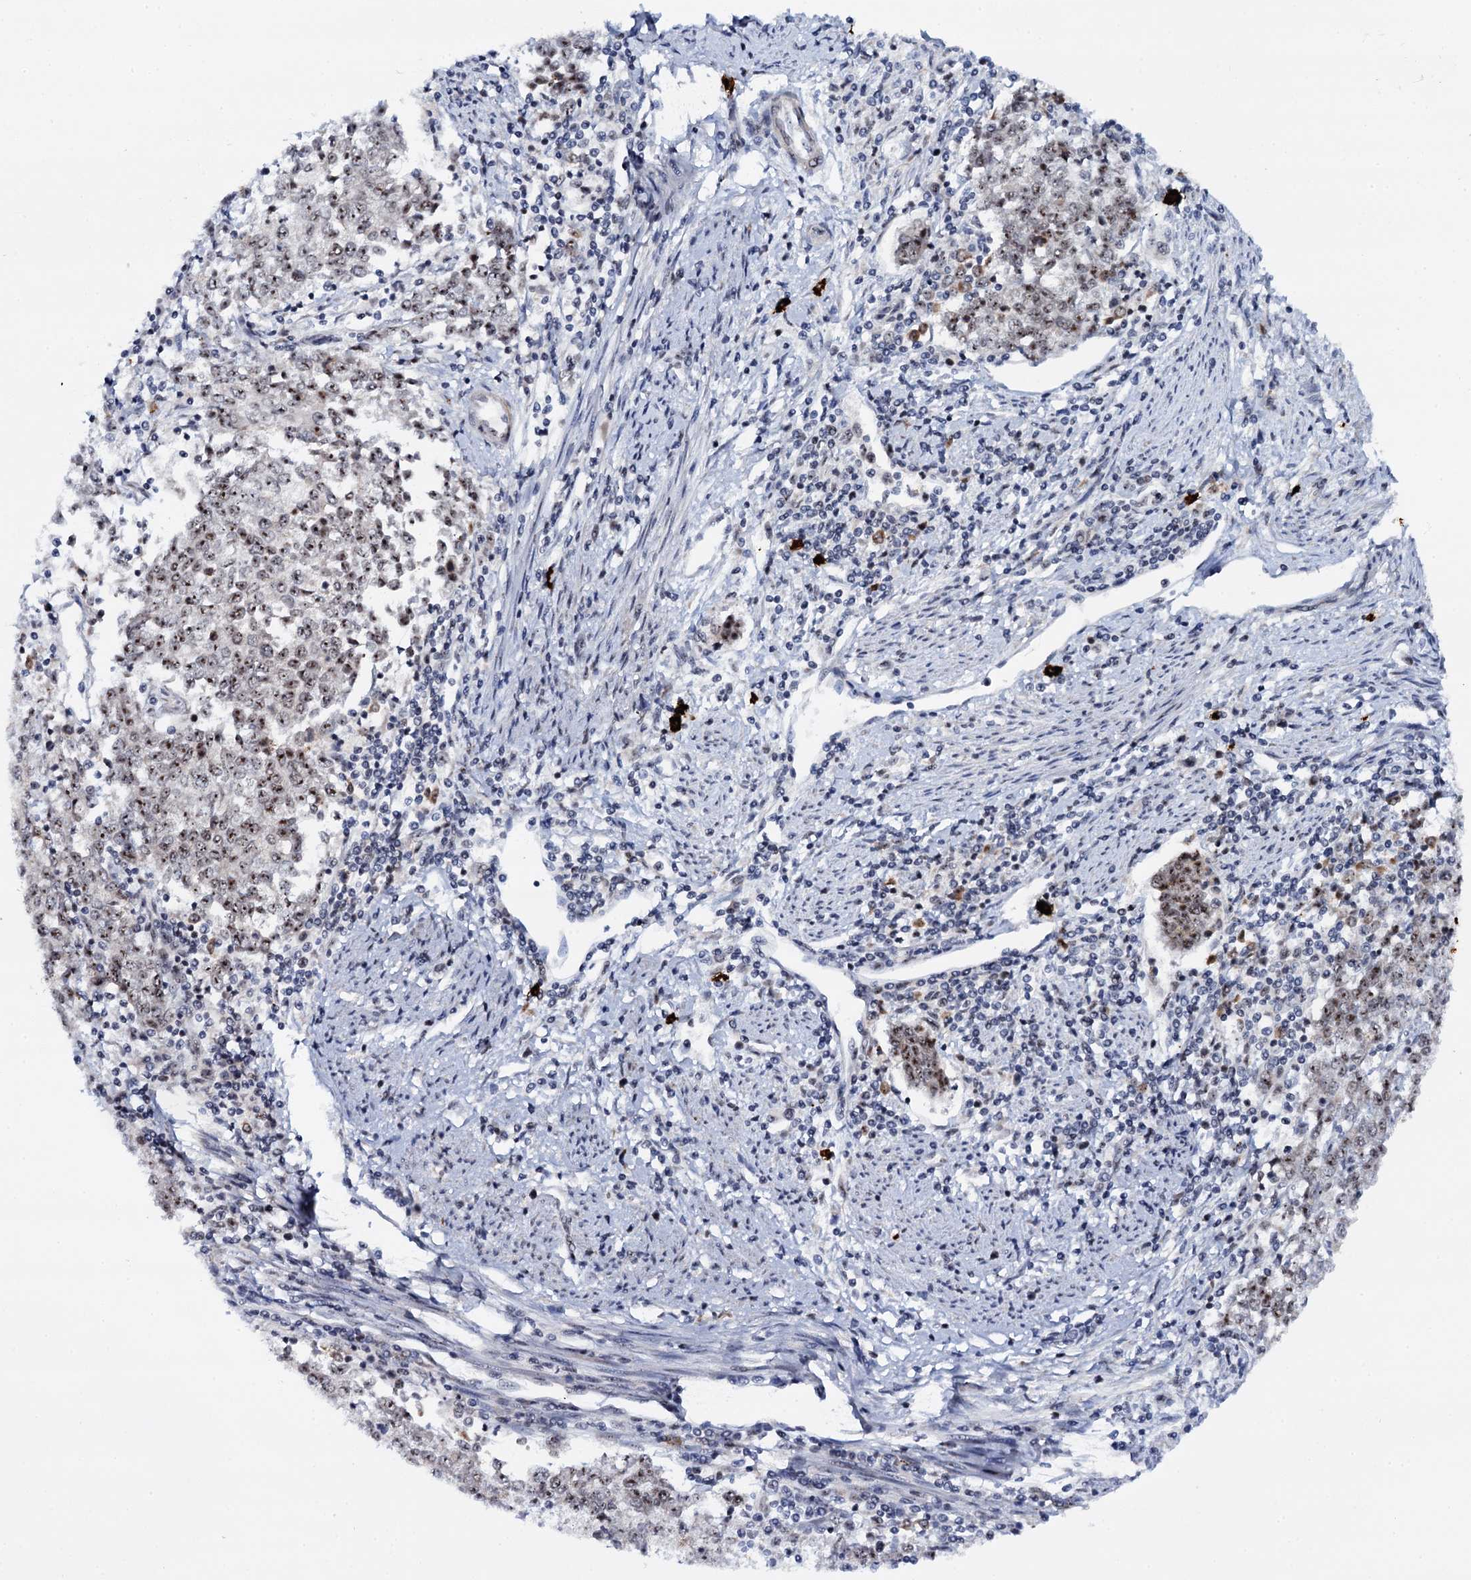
{"staining": {"intensity": "moderate", "quantity": "25%-75%", "location": "nuclear"}, "tissue": "endometrial cancer", "cell_type": "Tumor cells", "image_type": "cancer", "snomed": [{"axis": "morphology", "description": "Adenocarcinoma, NOS"}, {"axis": "topography", "description": "Endometrium"}], "caption": "Immunohistochemistry (IHC) (DAB) staining of human adenocarcinoma (endometrial) shows moderate nuclear protein staining in about 25%-75% of tumor cells. (Brightfield microscopy of DAB IHC at high magnification).", "gene": "BUD13", "patient": {"sex": "female", "age": 50}}